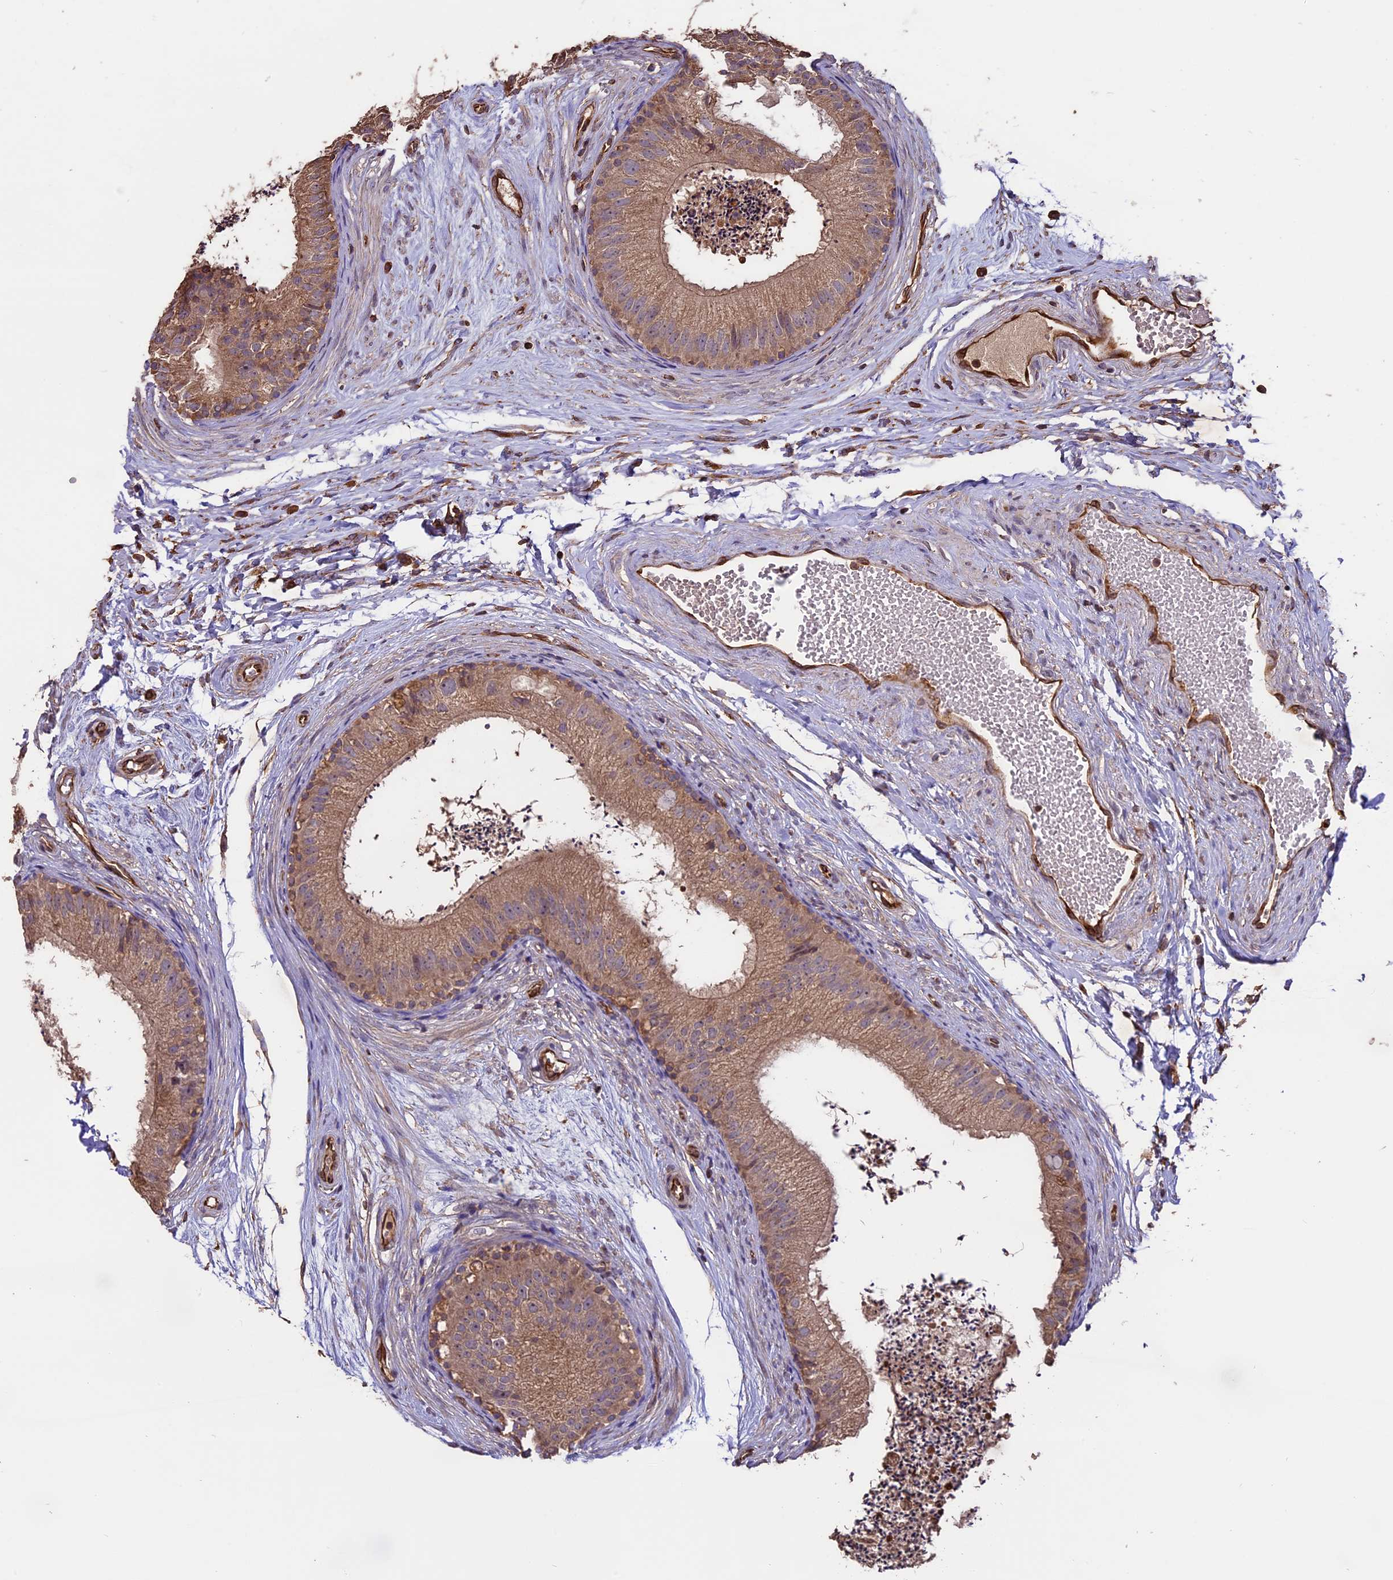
{"staining": {"intensity": "weak", "quantity": ">75%", "location": "cytoplasmic/membranous"}, "tissue": "epididymis", "cell_type": "Glandular cells", "image_type": "normal", "snomed": [{"axis": "morphology", "description": "Normal tissue, NOS"}, {"axis": "topography", "description": "Epididymis"}], "caption": "Protein expression by immunohistochemistry (IHC) shows weak cytoplasmic/membranous expression in about >75% of glandular cells in normal epididymis. (IHC, brightfield microscopy, high magnification).", "gene": "TTLL10", "patient": {"sex": "male", "age": 56}}